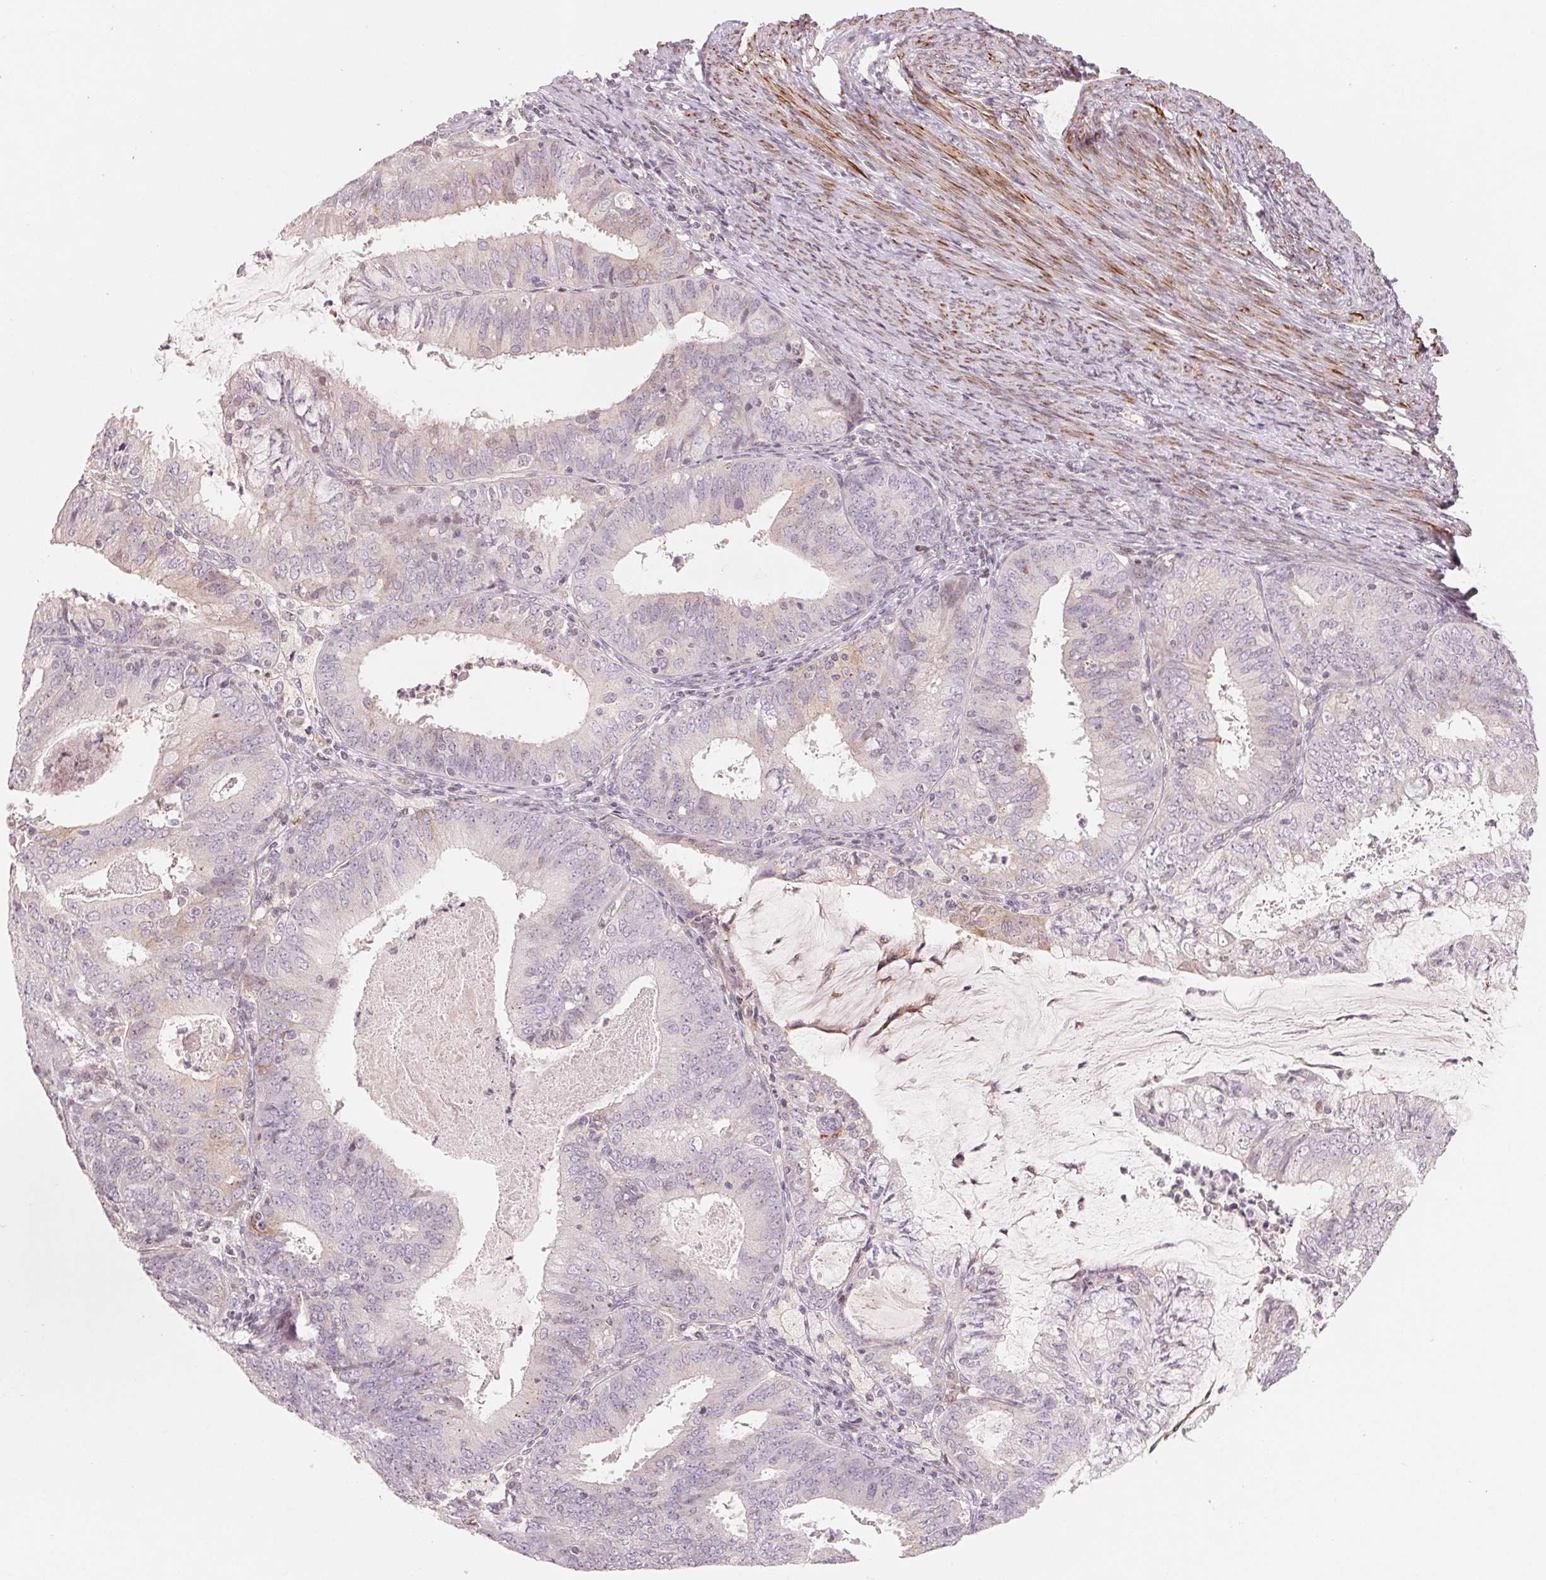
{"staining": {"intensity": "negative", "quantity": "none", "location": "none"}, "tissue": "endometrial cancer", "cell_type": "Tumor cells", "image_type": "cancer", "snomed": [{"axis": "morphology", "description": "Adenocarcinoma, NOS"}, {"axis": "topography", "description": "Endometrium"}], "caption": "This micrograph is of endometrial adenocarcinoma stained with immunohistochemistry to label a protein in brown with the nuclei are counter-stained blue. There is no positivity in tumor cells.", "gene": "SLC17A4", "patient": {"sex": "female", "age": 57}}